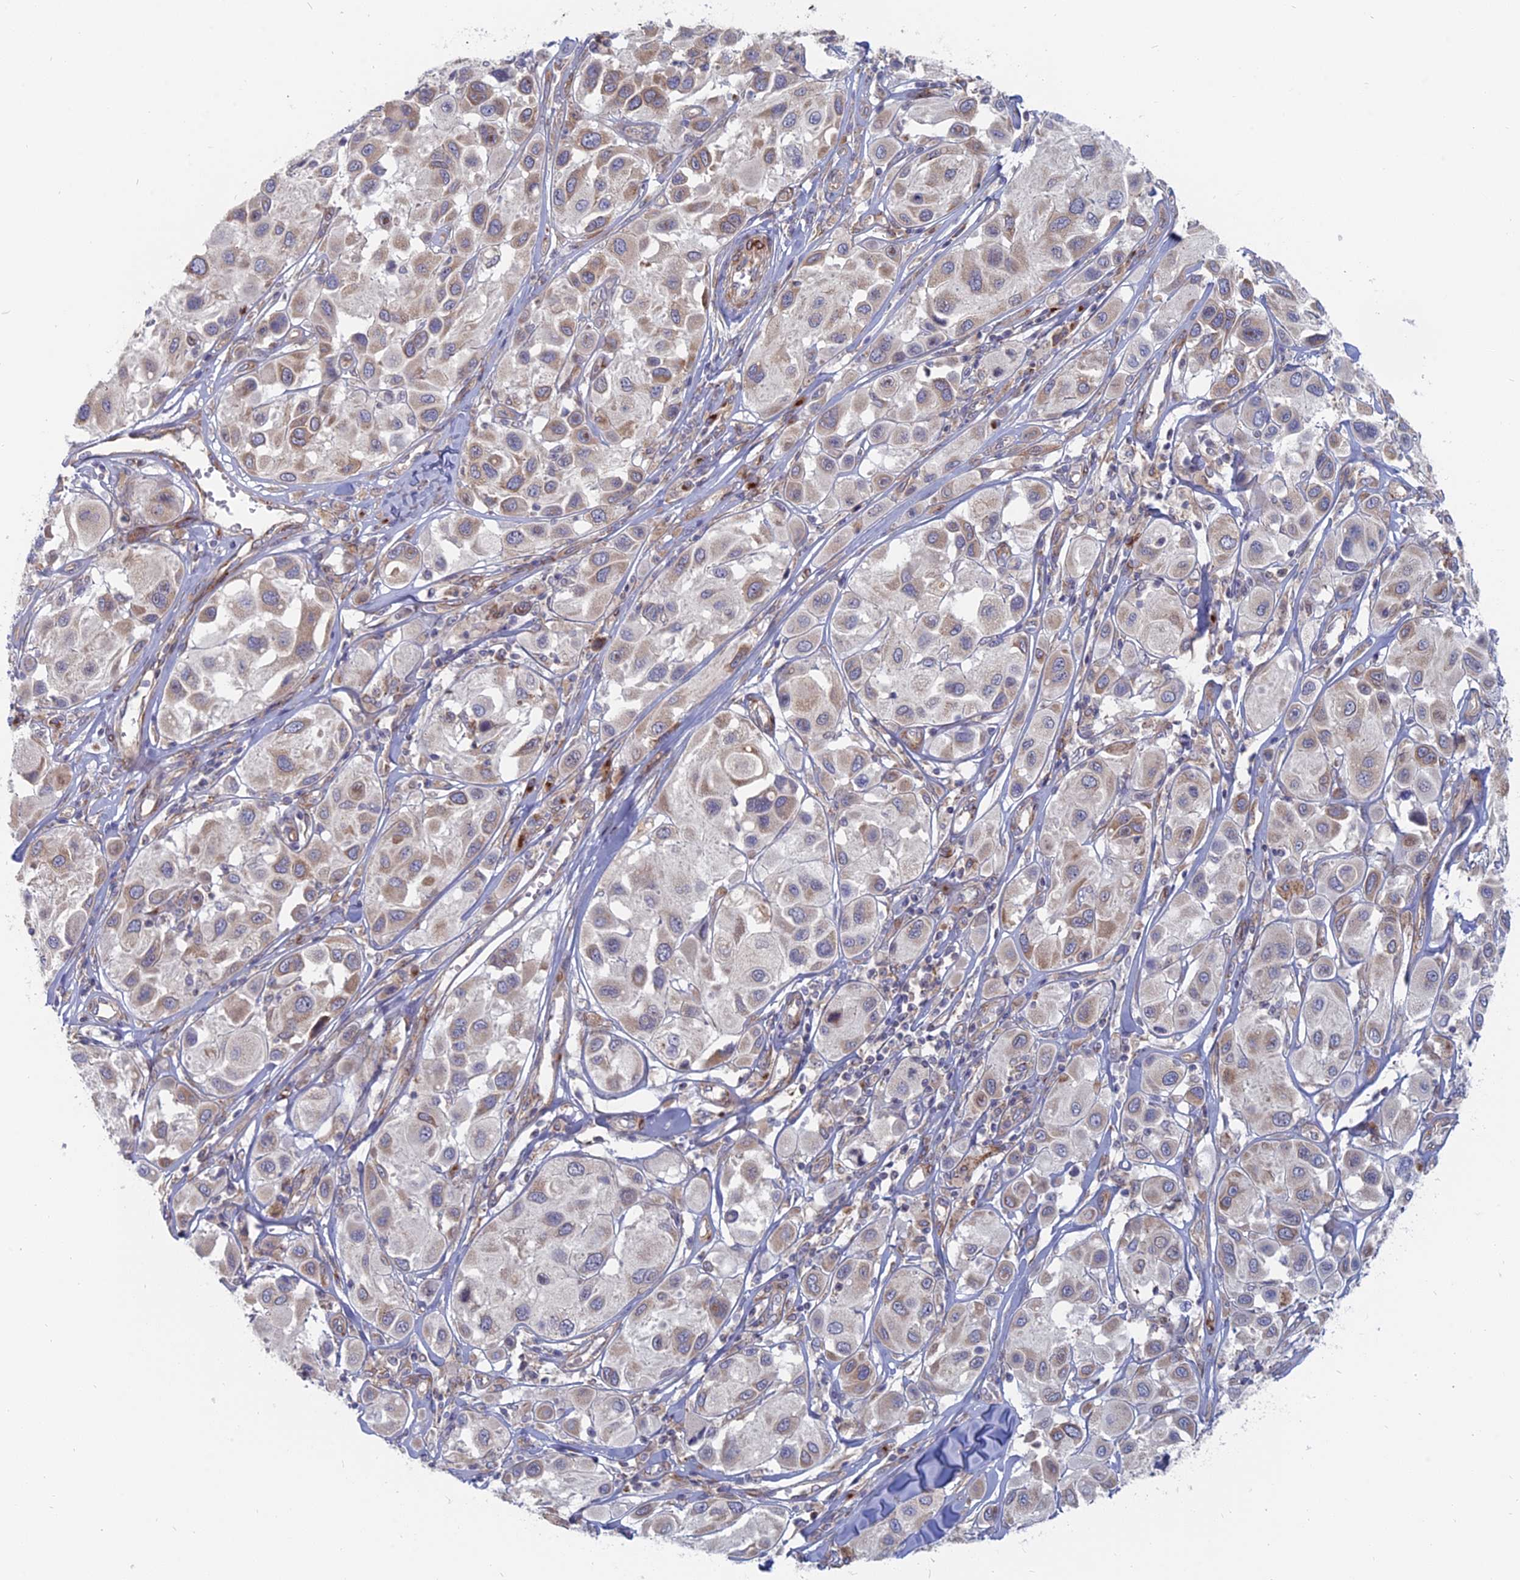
{"staining": {"intensity": "weak", "quantity": "25%-75%", "location": "cytoplasmic/membranous"}, "tissue": "melanoma", "cell_type": "Tumor cells", "image_type": "cancer", "snomed": [{"axis": "morphology", "description": "Malignant melanoma, Metastatic site"}, {"axis": "topography", "description": "Skin"}], "caption": "Immunohistochemical staining of malignant melanoma (metastatic site) displays low levels of weak cytoplasmic/membranous protein expression in approximately 25%-75% of tumor cells.", "gene": "TBC1D30", "patient": {"sex": "male", "age": 41}}